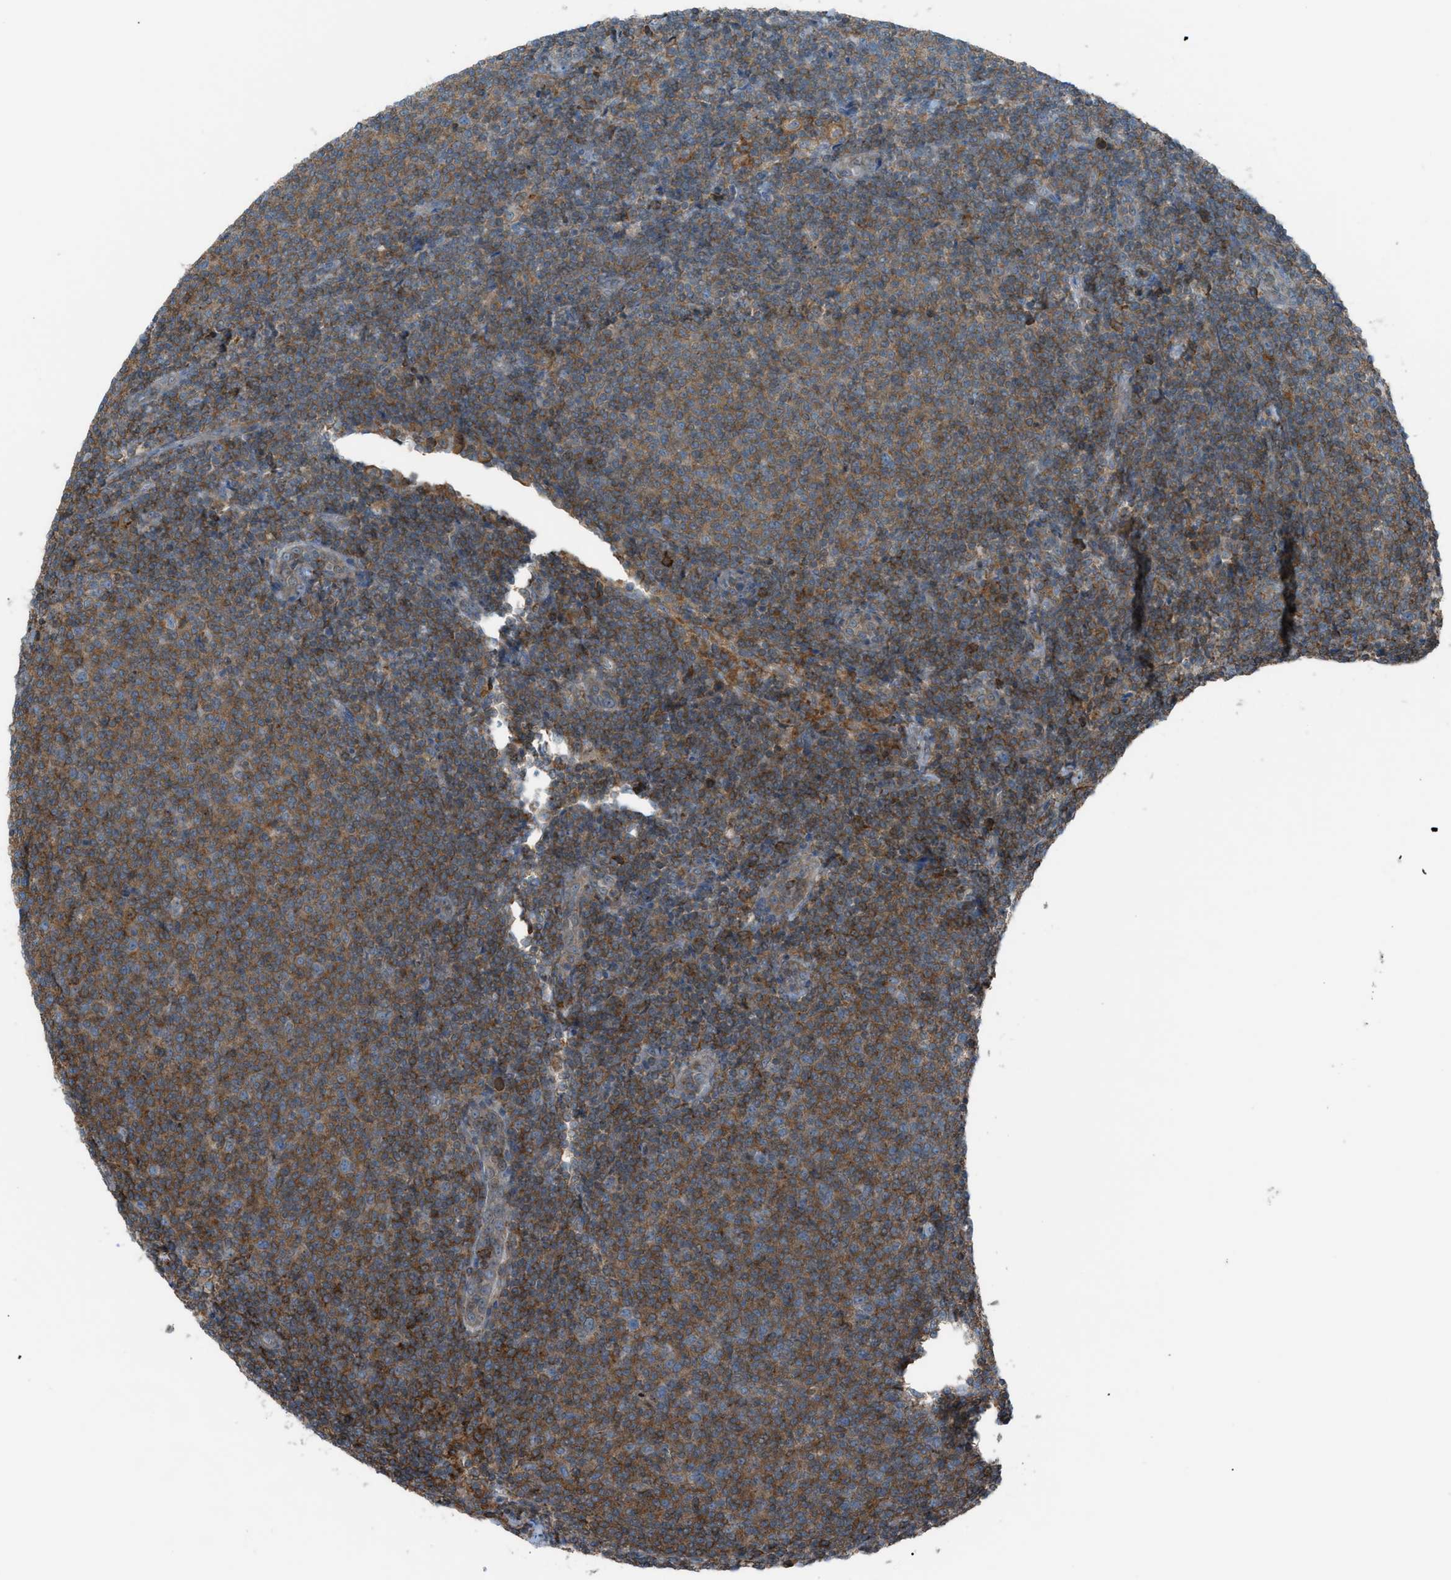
{"staining": {"intensity": "moderate", "quantity": ">75%", "location": "cytoplasmic/membranous"}, "tissue": "lymphoma", "cell_type": "Tumor cells", "image_type": "cancer", "snomed": [{"axis": "morphology", "description": "Malignant lymphoma, non-Hodgkin's type, Low grade"}, {"axis": "topography", "description": "Lymph node"}], "caption": "Immunohistochemistry (IHC) of human low-grade malignant lymphoma, non-Hodgkin's type shows medium levels of moderate cytoplasmic/membranous expression in approximately >75% of tumor cells. (DAB = brown stain, brightfield microscopy at high magnification).", "gene": "DYRK1A", "patient": {"sex": "male", "age": 66}}